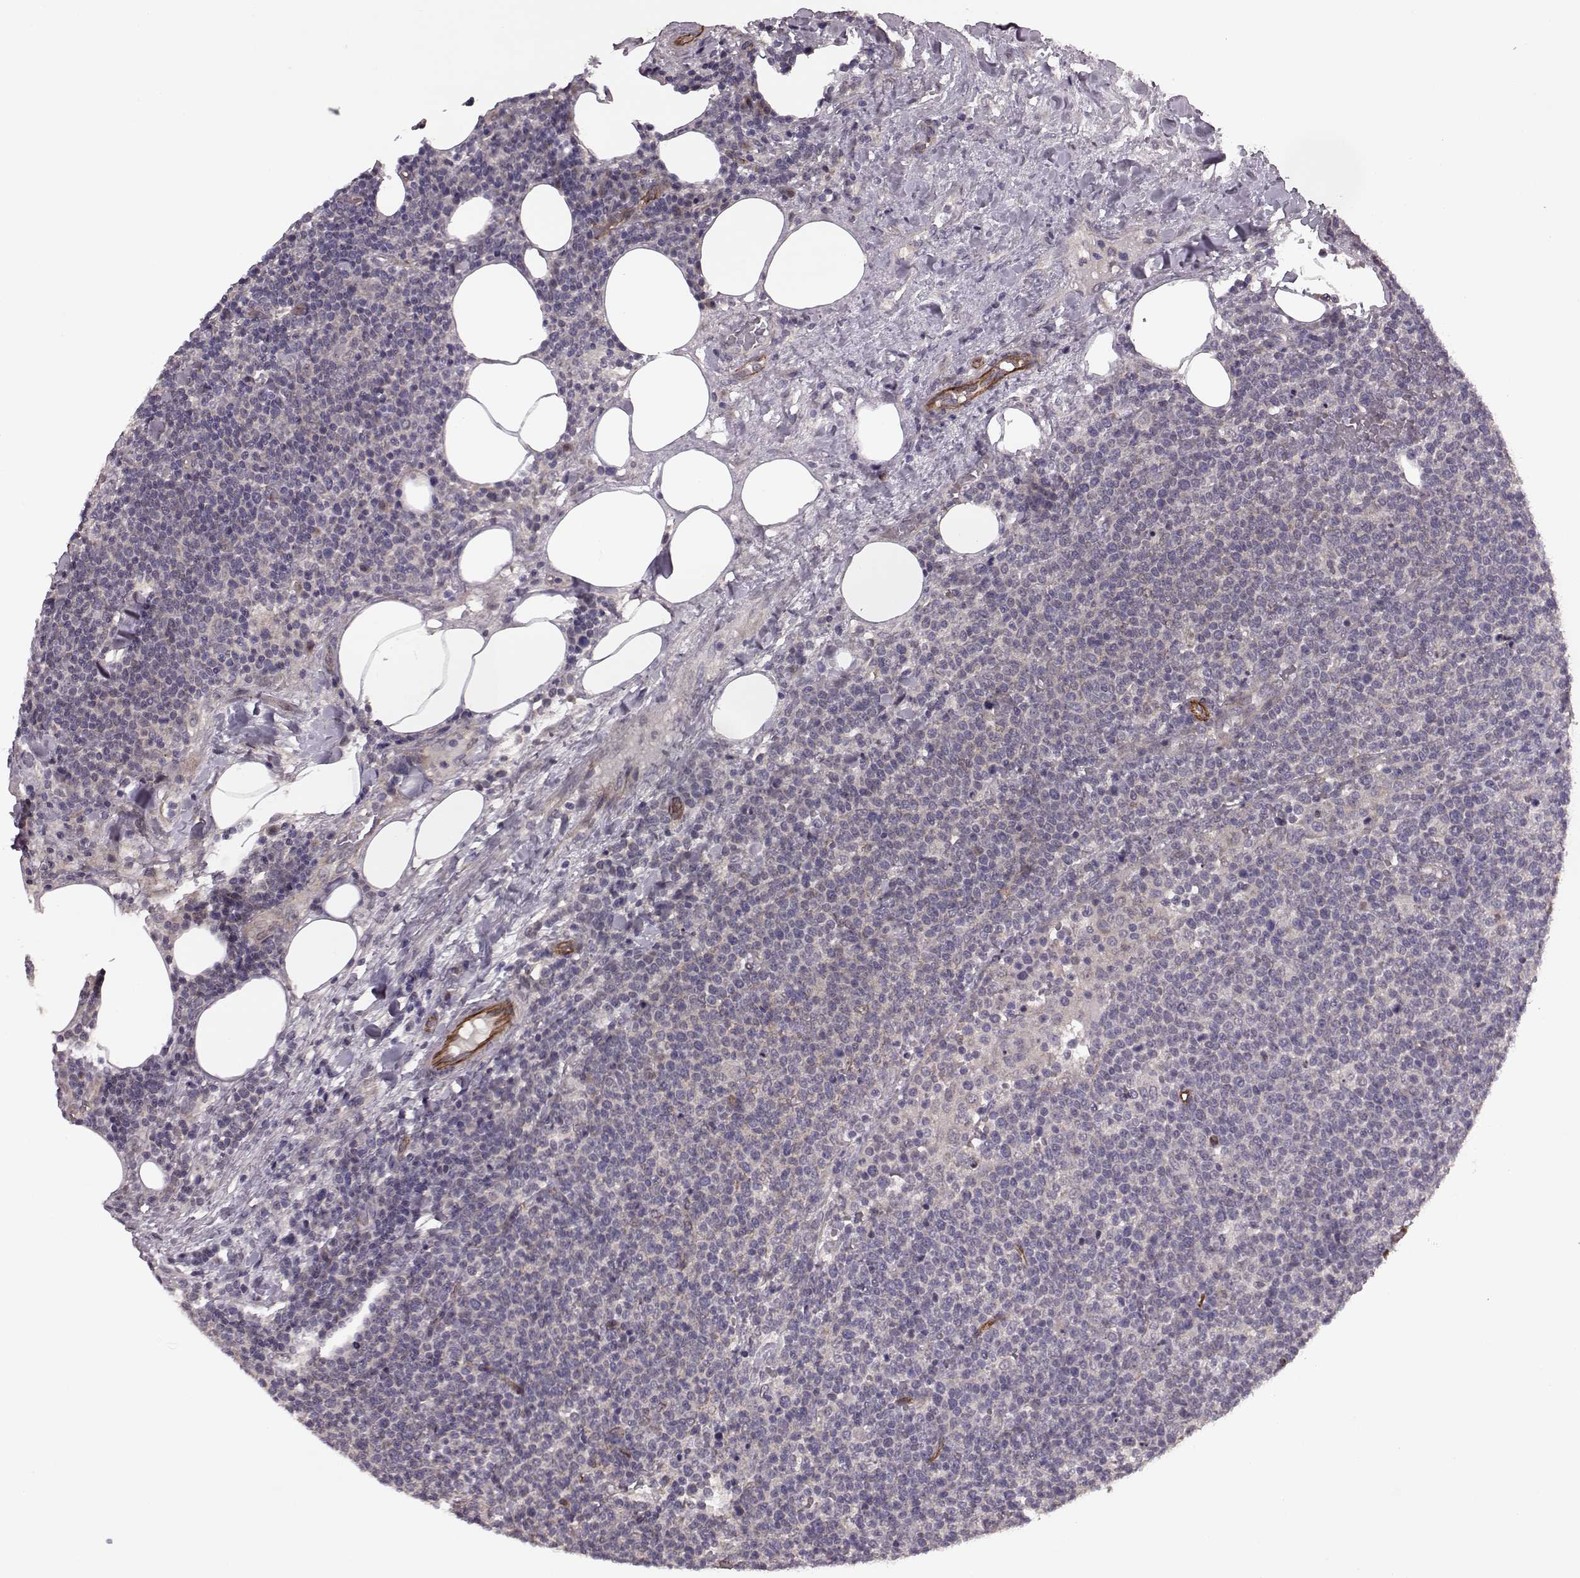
{"staining": {"intensity": "negative", "quantity": "none", "location": "none"}, "tissue": "lymphoma", "cell_type": "Tumor cells", "image_type": "cancer", "snomed": [{"axis": "morphology", "description": "Malignant lymphoma, non-Hodgkin's type, High grade"}, {"axis": "topography", "description": "Lymph node"}], "caption": "Immunohistochemistry of malignant lymphoma, non-Hodgkin's type (high-grade) exhibits no positivity in tumor cells.", "gene": "SYNPO", "patient": {"sex": "male", "age": 61}}